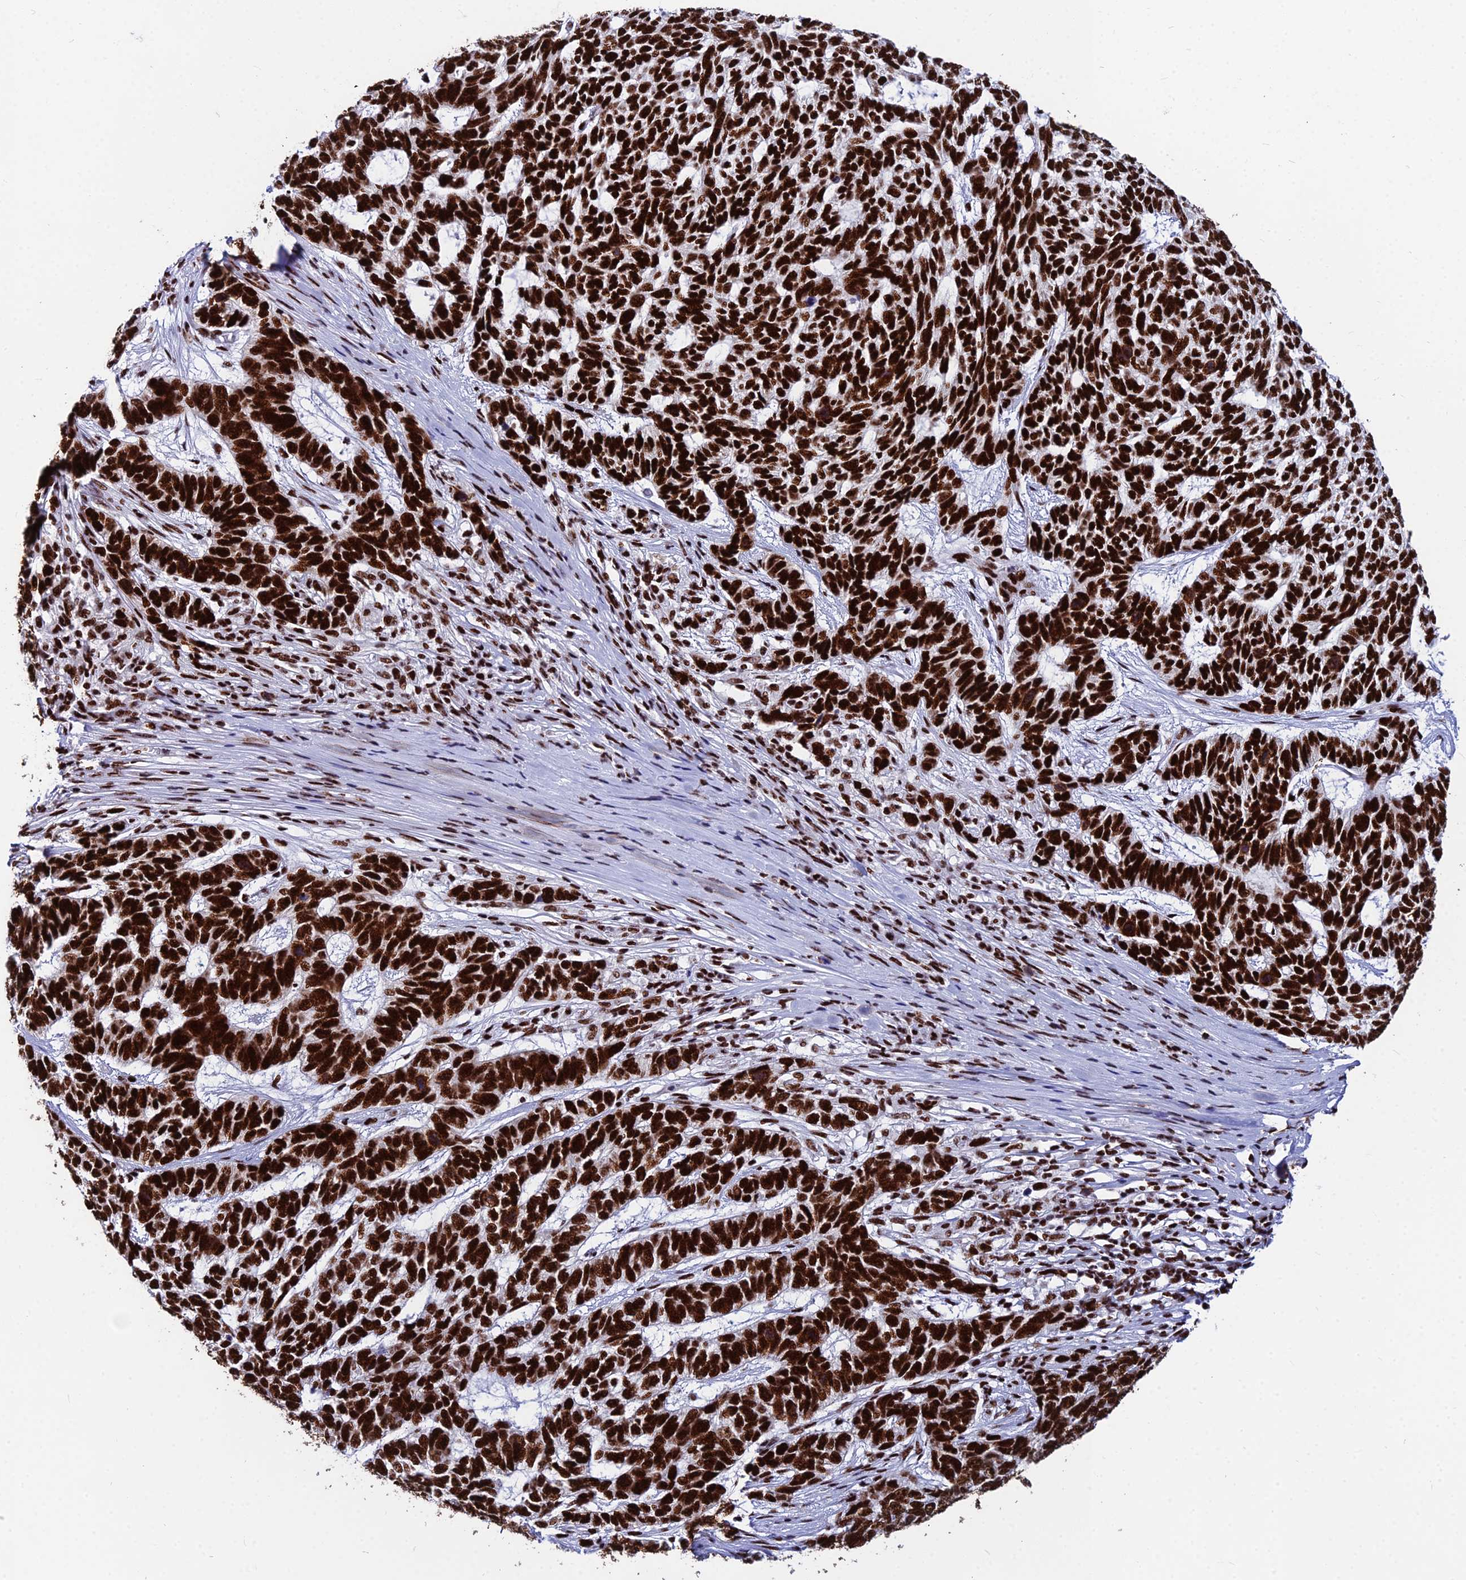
{"staining": {"intensity": "strong", "quantity": ">75%", "location": "nuclear"}, "tissue": "skin cancer", "cell_type": "Tumor cells", "image_type": "cancer", "snomed": [{"axis": "morphology", "description": "Basal cell carcinoma"}, {"axis": "topography", "description": "Skin"}], "caption": "Strong nuclear positivity for a protein is present in approximately >75% of tumor cells of skin cancer (basal cell carcinoma) using IHC.", "gene": "HNRNPH1", "patient": {"sex": "female", "age": 65}}